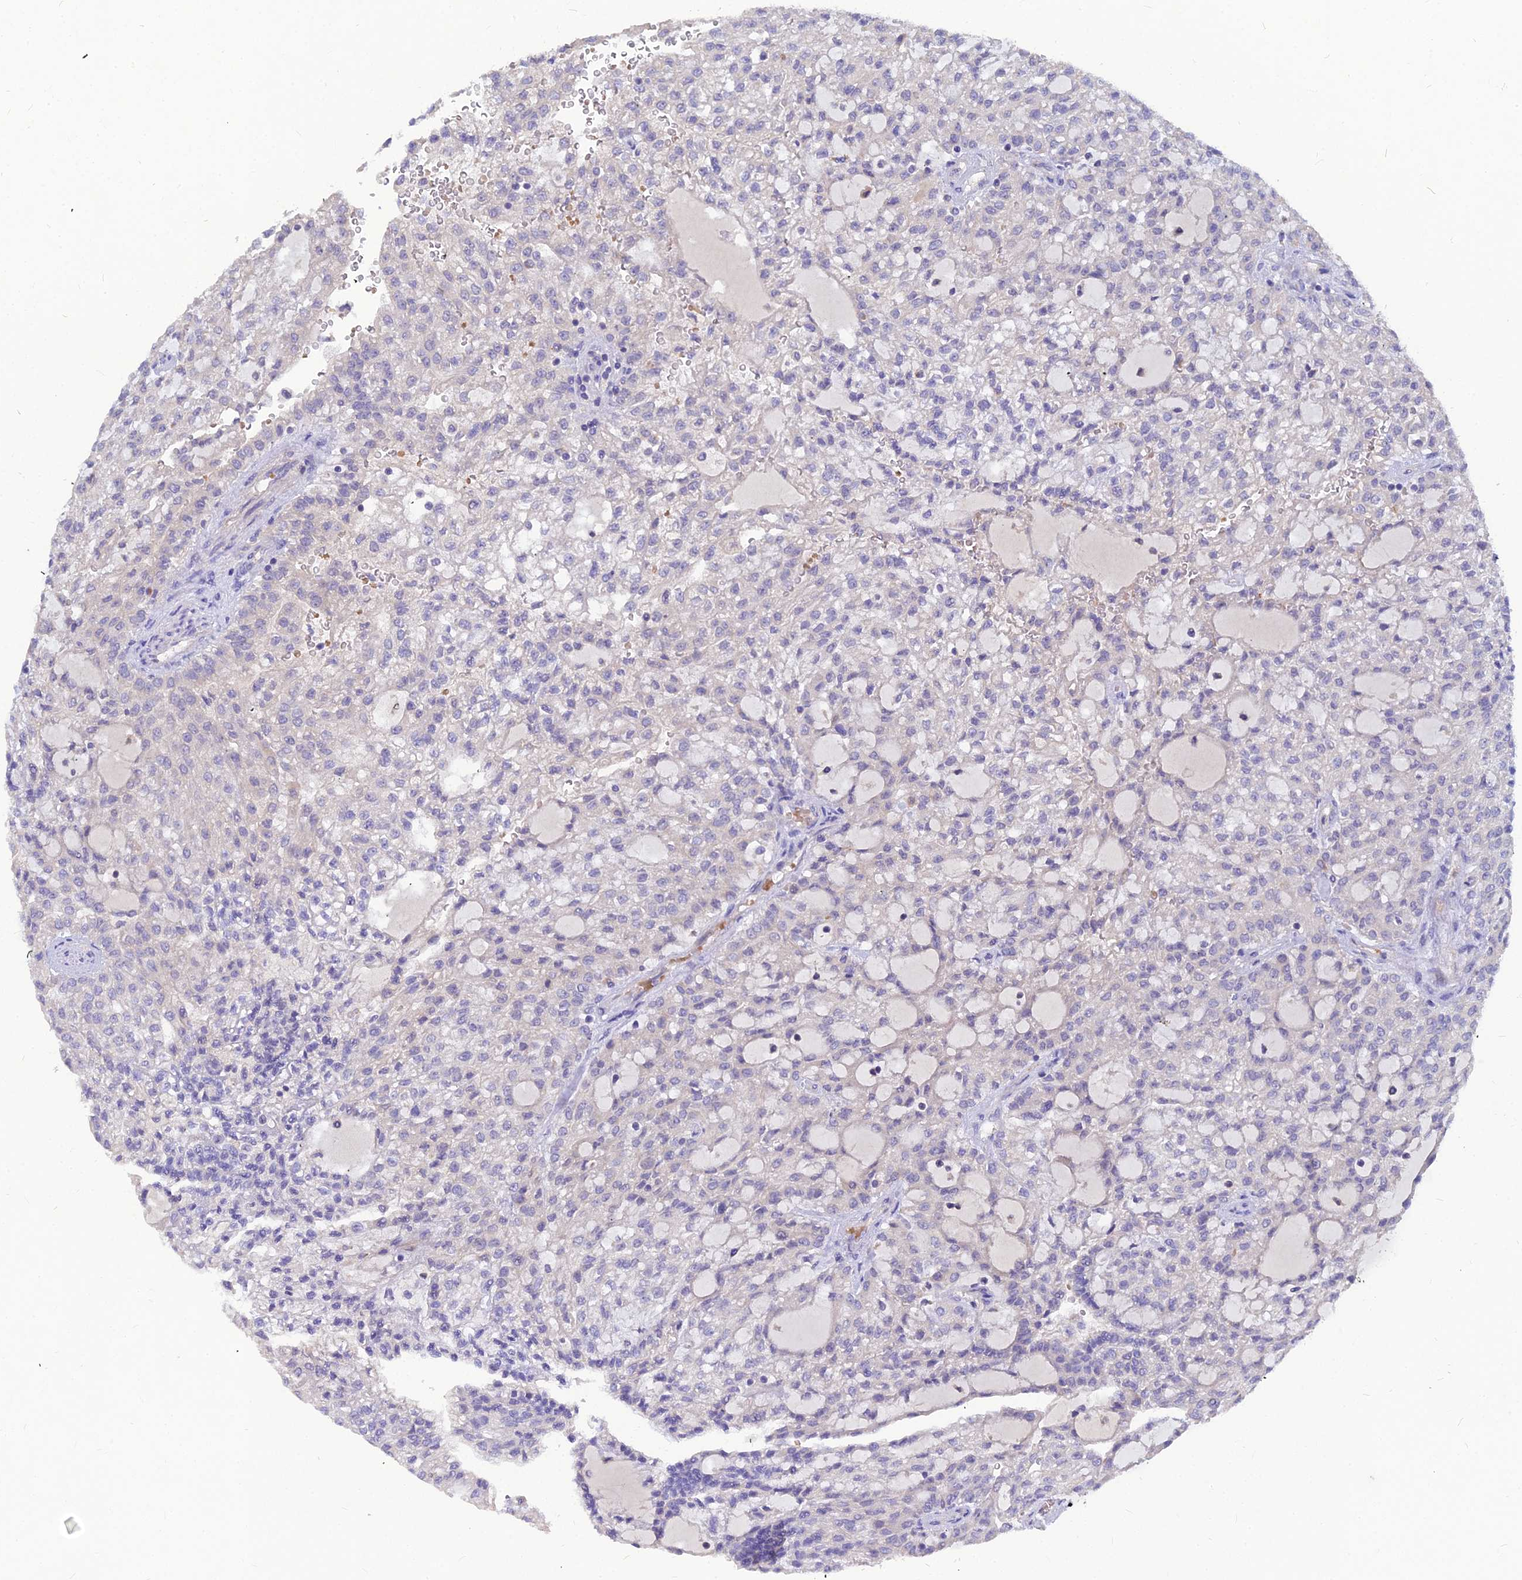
{"staining": {"intensity": "negative", "quantity": "none", "location": "none"}, "tissue": "renal cancer", "cell_type": "Tumor cells", "image_type": "cancer", "snomed": [{"axis": "morphology", "description": "Adenocarcinoma, NOS"}, {"axis": "topography", "description": "Kidney"}], "caption": "This is a micrograph of immunohistochemistry staining of renal cancer (adenocarcinoma), which shows no positivity in tumor cells.", "gene": "DMRTA1", "patient": {"sex": "male", "age": 63}}